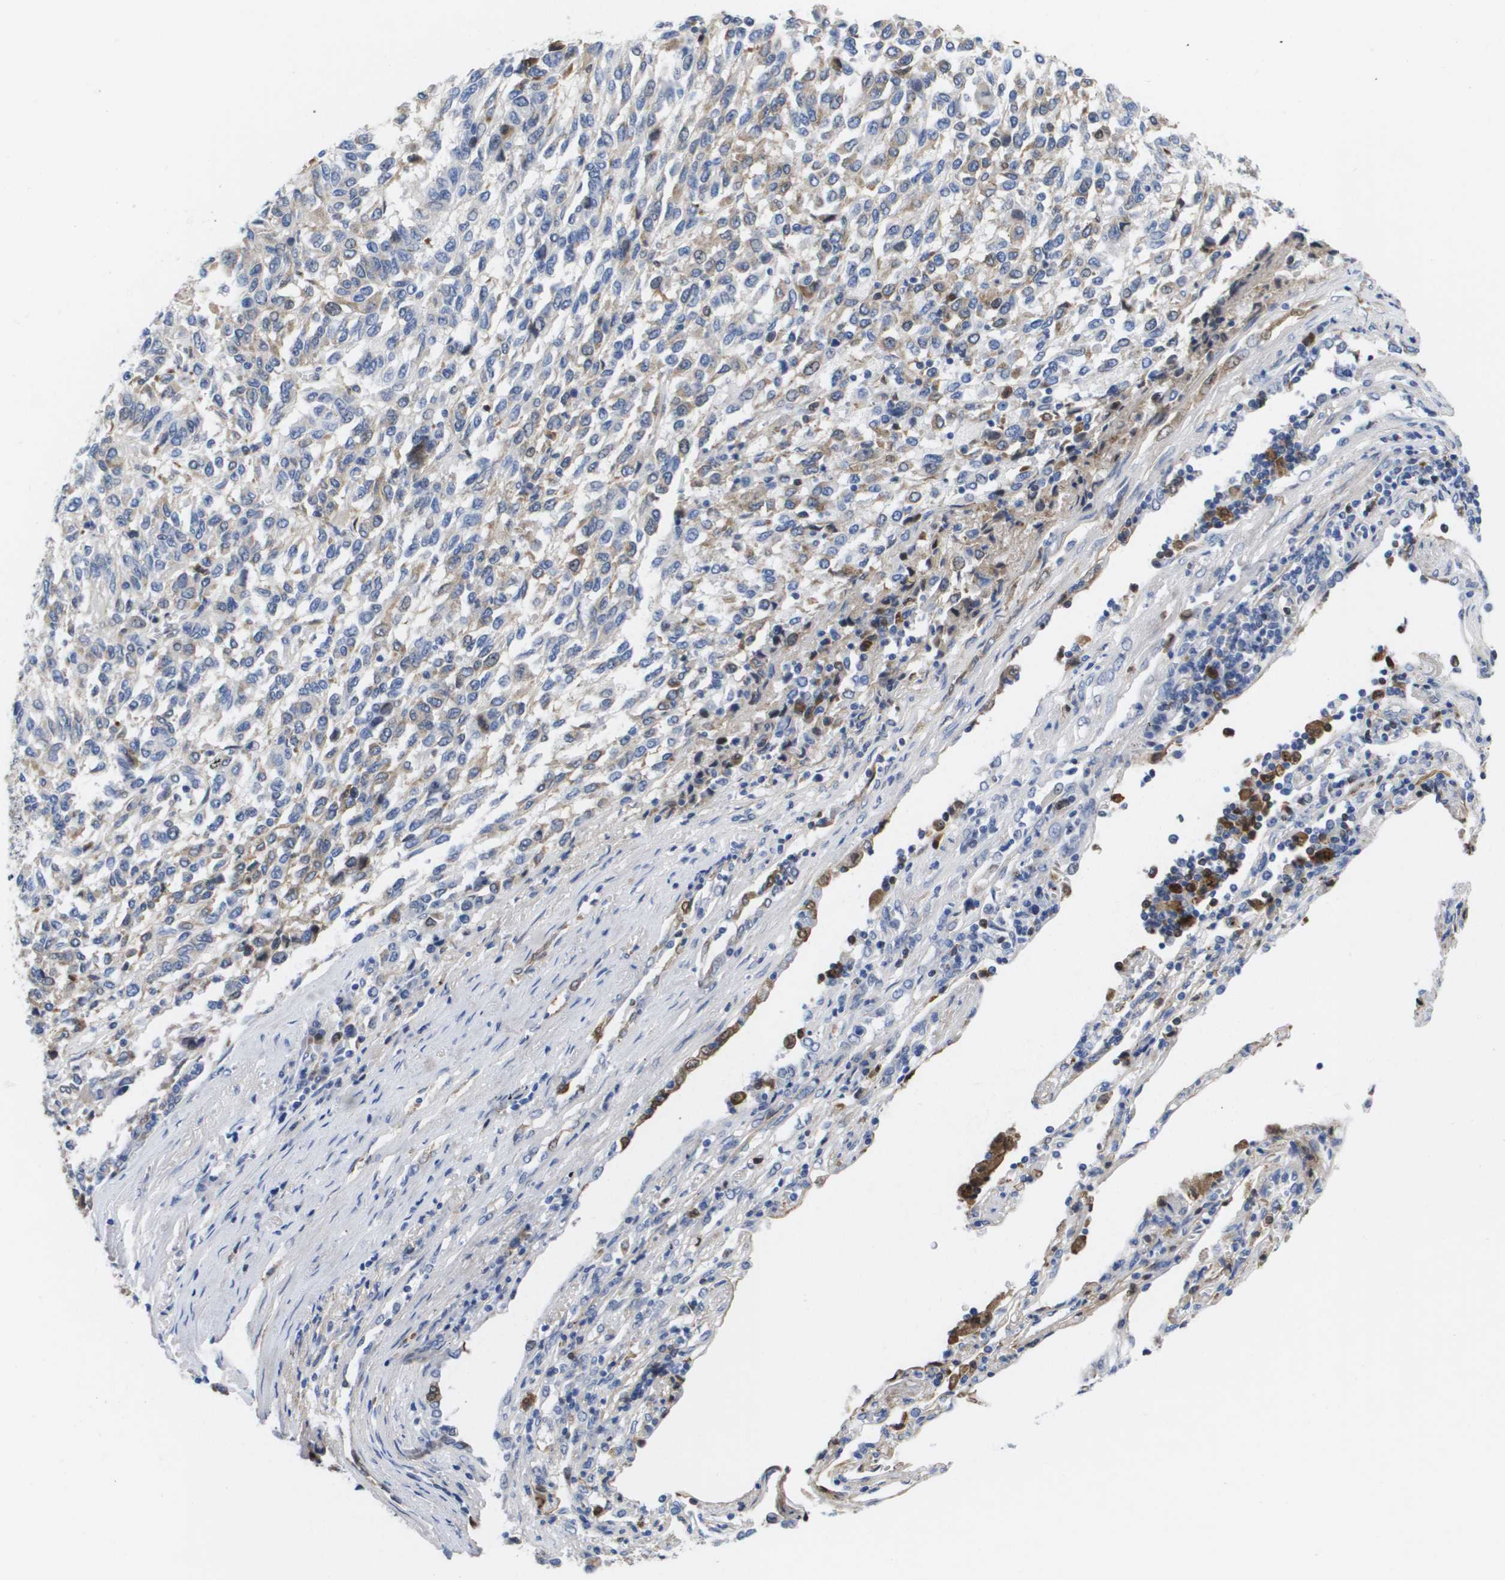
{"staining": {"intensity": "weak", "quantity": "<25%", "location": "cytoplasmic/membranous"}, "tissue": "melanoma", "cell_type": "Tumor cells", "image_type": "cancer", "snomed": [{"axis": "morphology", "description": "Malignant melanoma, Metastatic site"}, {"axis": "topography", "description": "Lung"}], "caption": "Immunohistochemical staining of human malignant melanoma (metastatic site) reveals no significant staining in tumor cells.", "gene": "SERPINC1", "patient": {"sex": "male", "age": 64}}